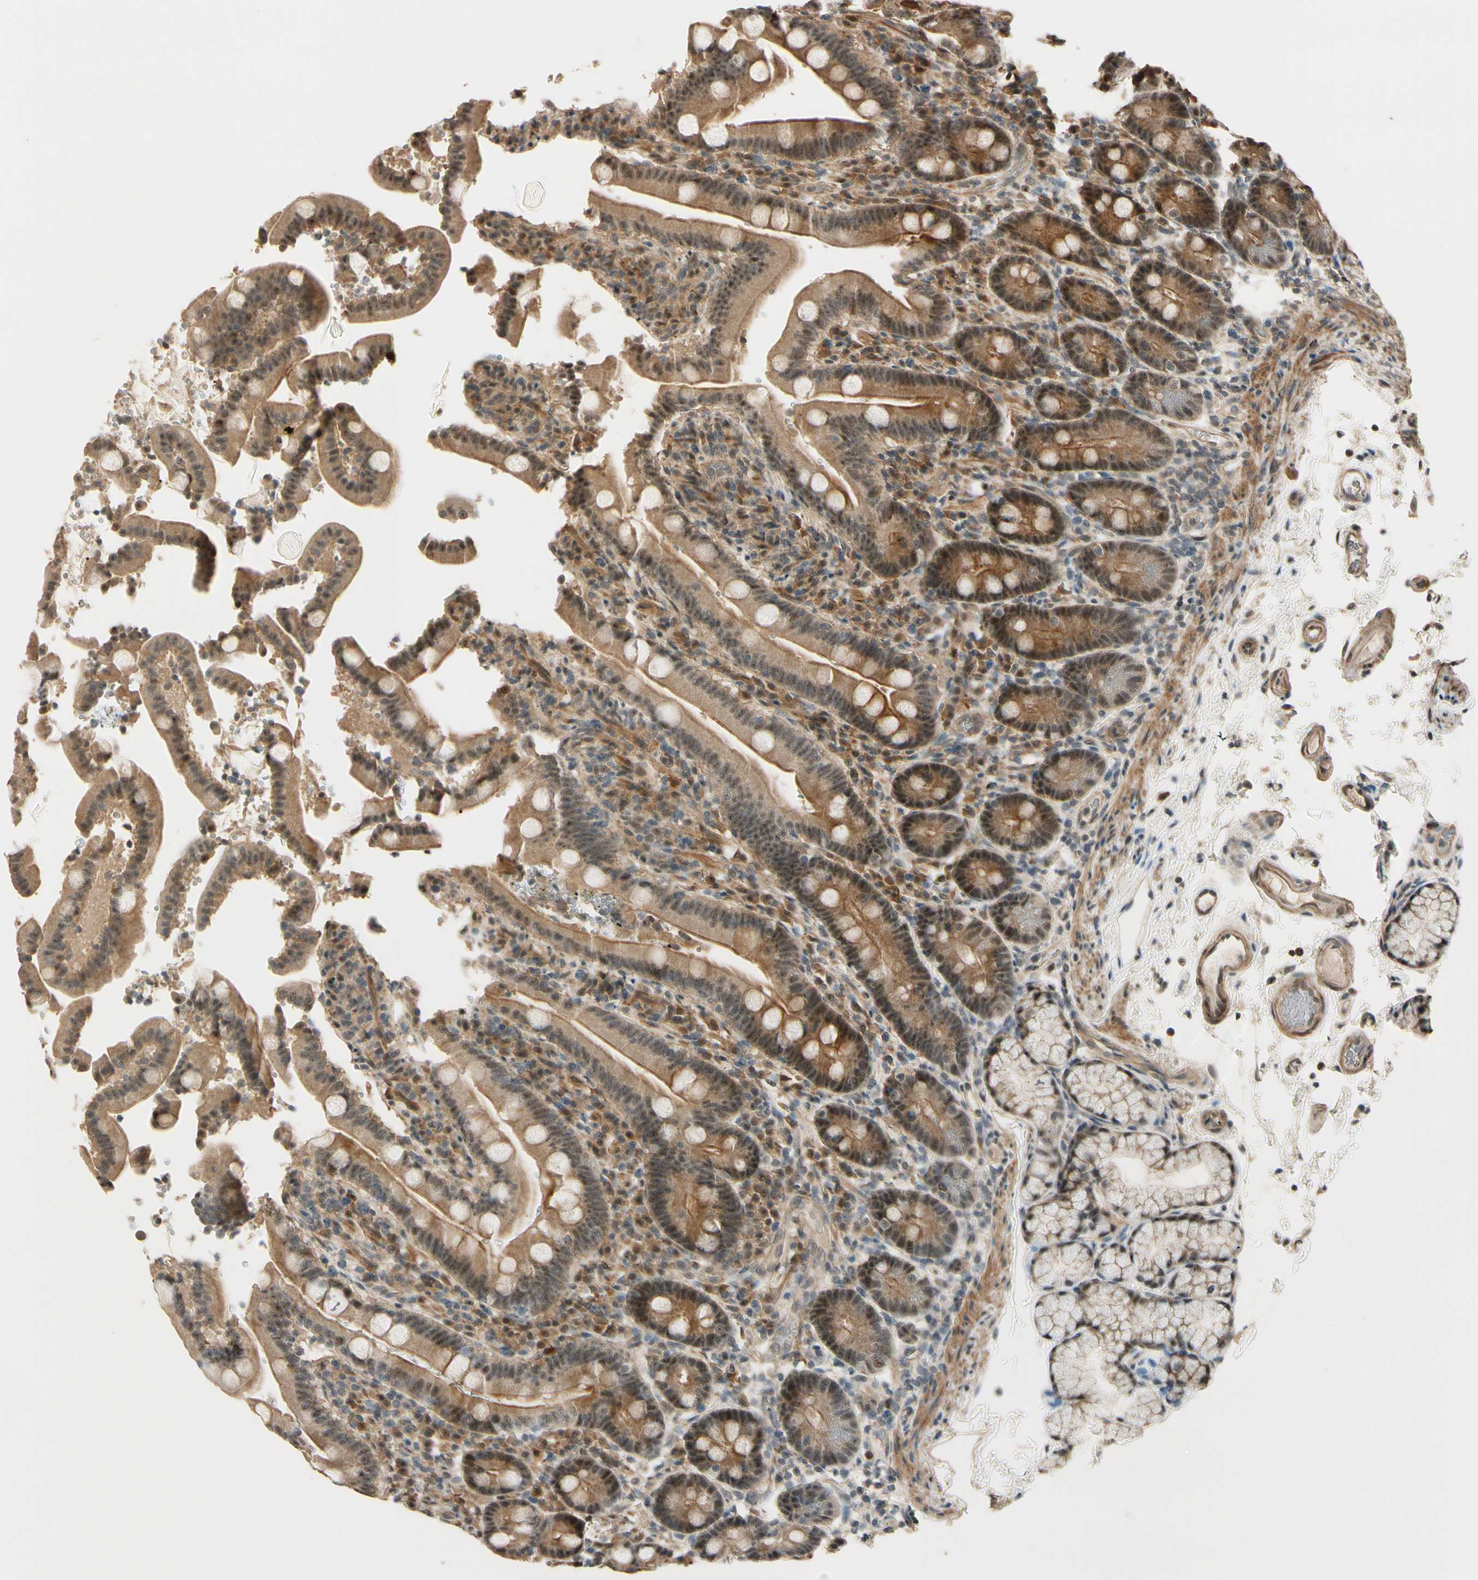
{"staining": {"intensity": "moderate", "quantity": ">75%", "location": "cytoplasmic/membranous,nuclear"}, "tissue": "duodenum", "cell_type": "Glandular cells", "image_type": "normal", "snomed": [{"axis": "morphology", "description": "Normal tissue, NOS"}, {"axis": "topography", "description": "Small intestine, NOS"}], "caption": "Glandular cells display moderate cytoplasmic/membranous,nuclear expression in about >75% of cells in unremarkable duodenum. (Brightfield microscopy of DAB IHC at high magnification).", "gene": "MCPH1", "patient": {"sex": "female", "age": 71}}